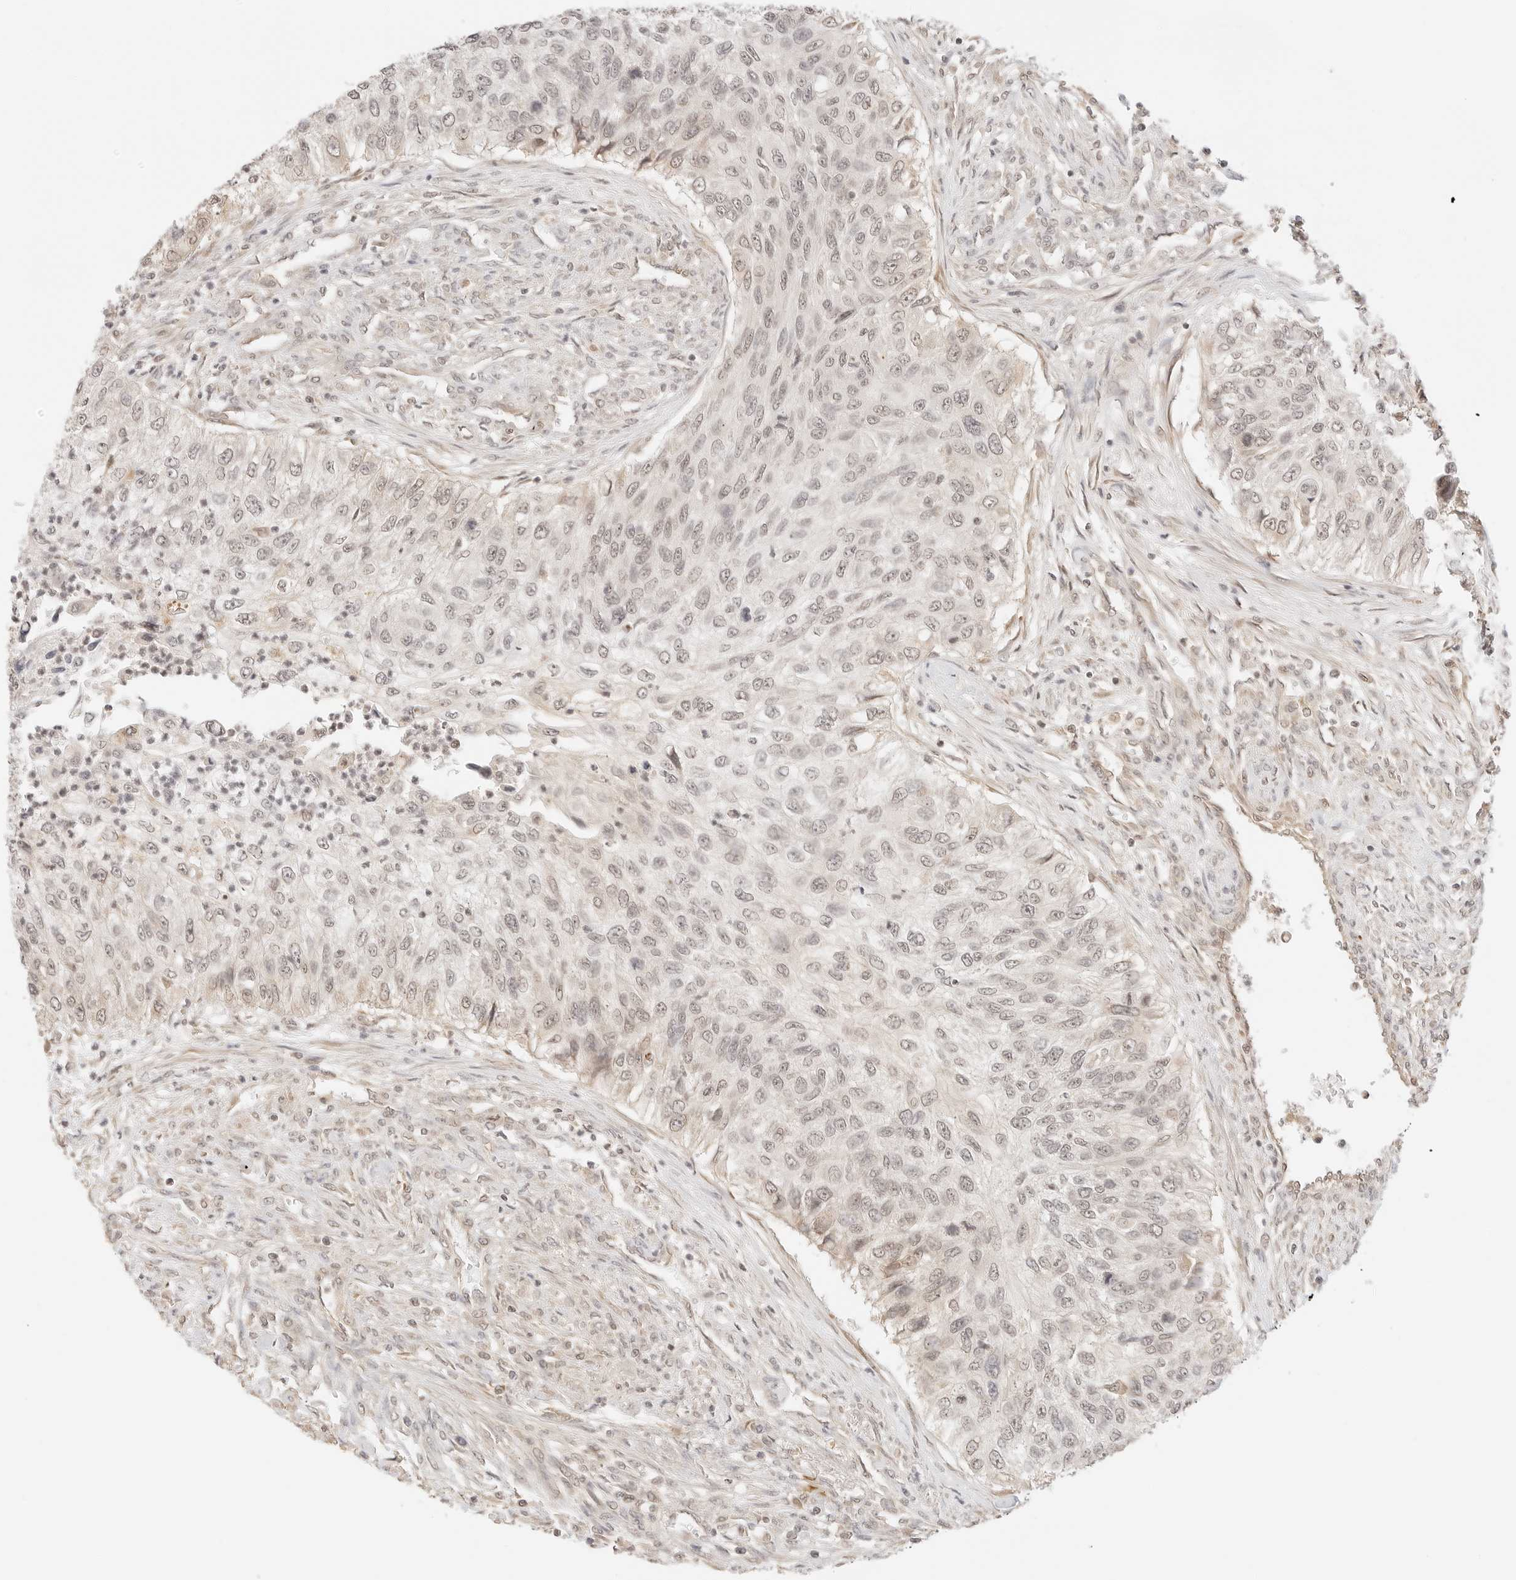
{"staining": {"intensity": "weak", "quantity": ">75%", "location": "nuclear"}, "tissue": "urothelial cancer", "cell_type": "Tumor cells", "image_type": "cancer", "snomed": [{"axis": "morphology", "description": "Urothelial carcinoma, High grade"}, {"axis": "topography", "description": "Urinary bladder"}], "caption": "Brown immunohistochemical staining in high-grade urothelial carcinoma exhibits weak nuclear expression in about >75% of tumor cells.", "gene": "SEPTIN4", "patient": {"sex": "female", "age": 60}}